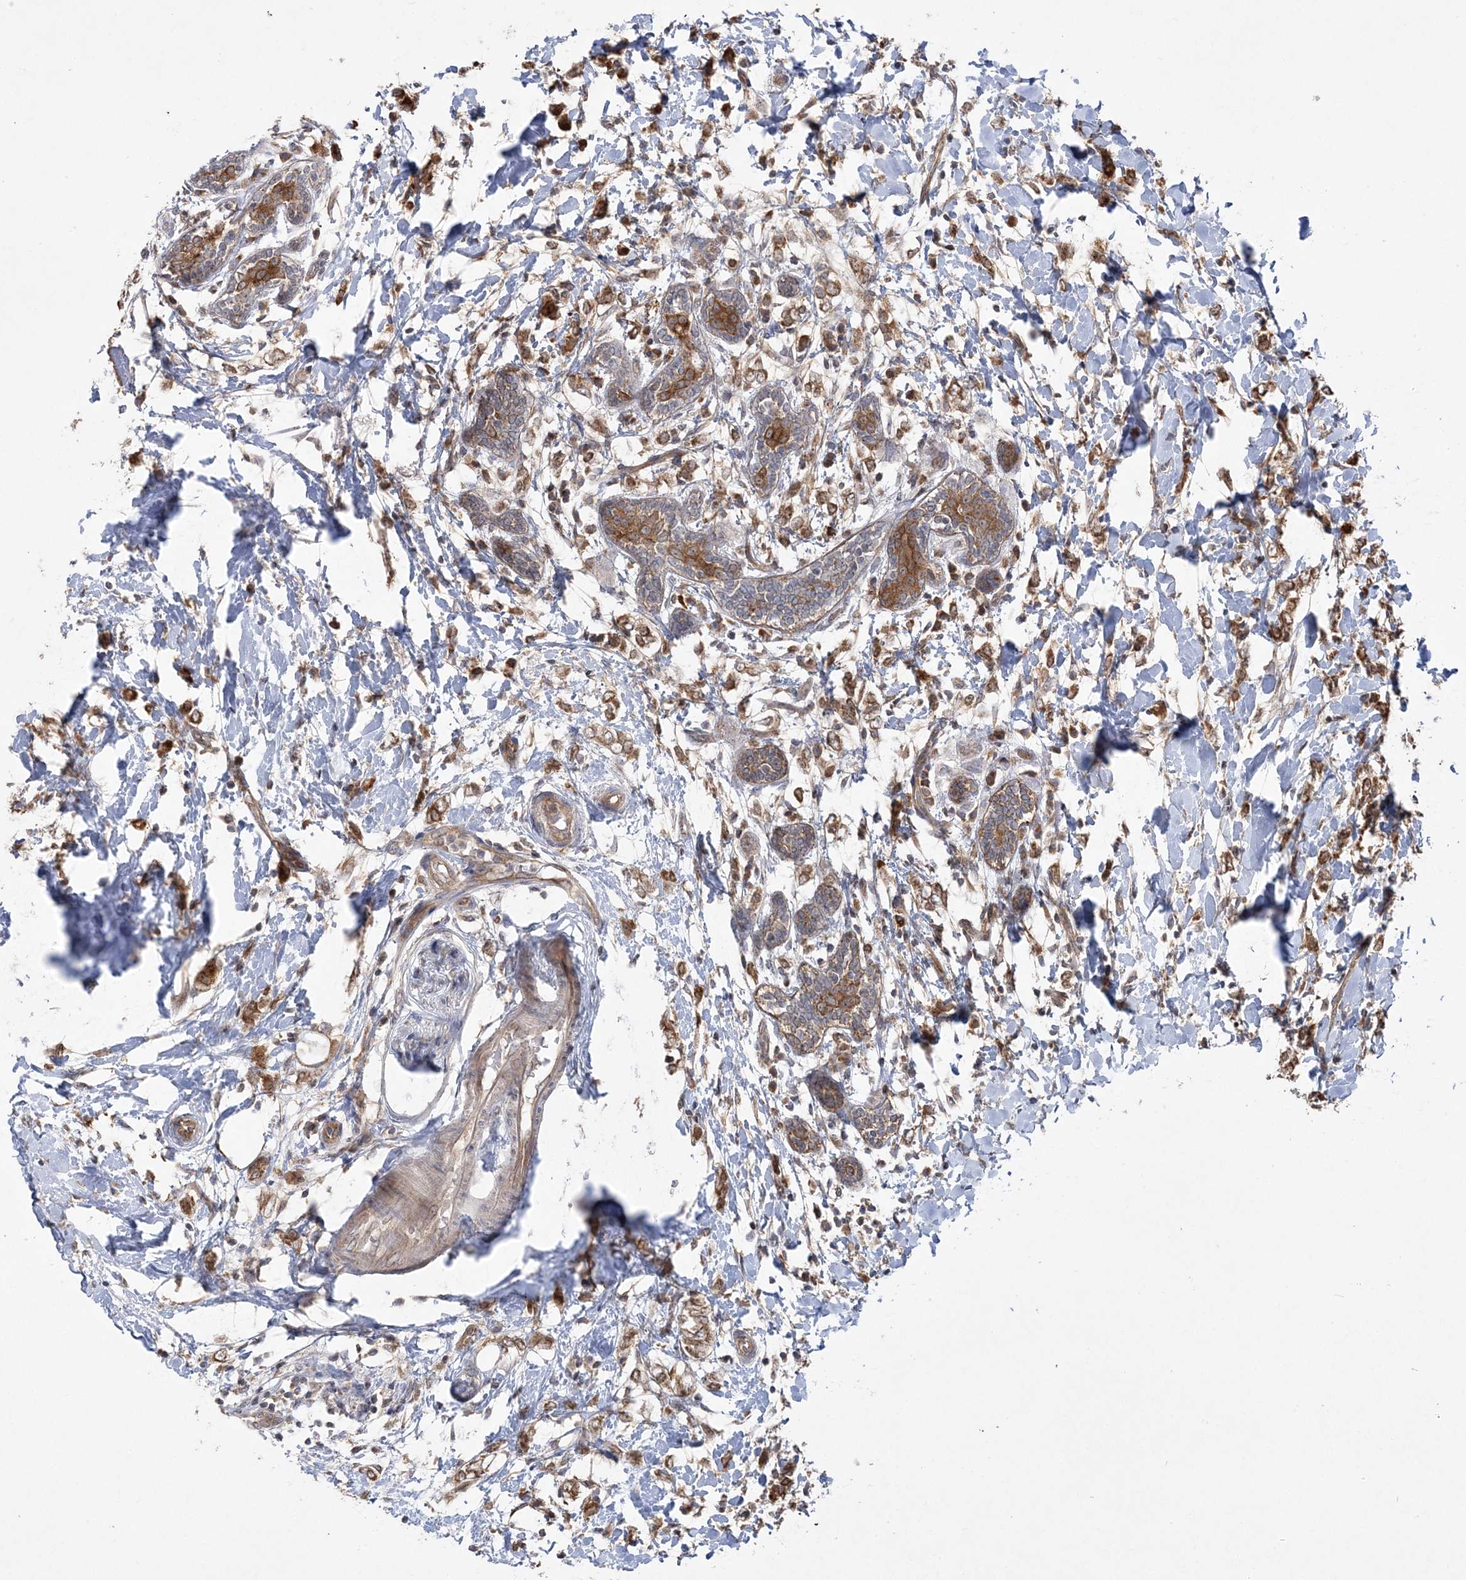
{"staining": {"intensity": "moderate", "quantity": ">75%", "location": "cytoplasmic/membranous,nuclear"}, "tissue": "breast cancer", "cell_type": "Tumor cells", "image_type": "cancer", "snomed": [{"axis": "morphology", "description": "Normal tissue, NOS"}, {"axis": "morphology", "description": "Lobular carcinoma"}, {"axis": "topography", "description": "Breast"}], "caption": "A high-resolution image shows immunohistochemistry staining of lobular carcinoma (breast), which displays moderate cytoplasmic/membranous and nuclear positivity in approximately >75% of tumor cells. The protein of interest is stained brown, and the nuclei are stained in blue (DAB IHC with brightfield microscopy, high magnification).", "gene": "MMADHC", "patient": {"sex": "female", "age": 47}}